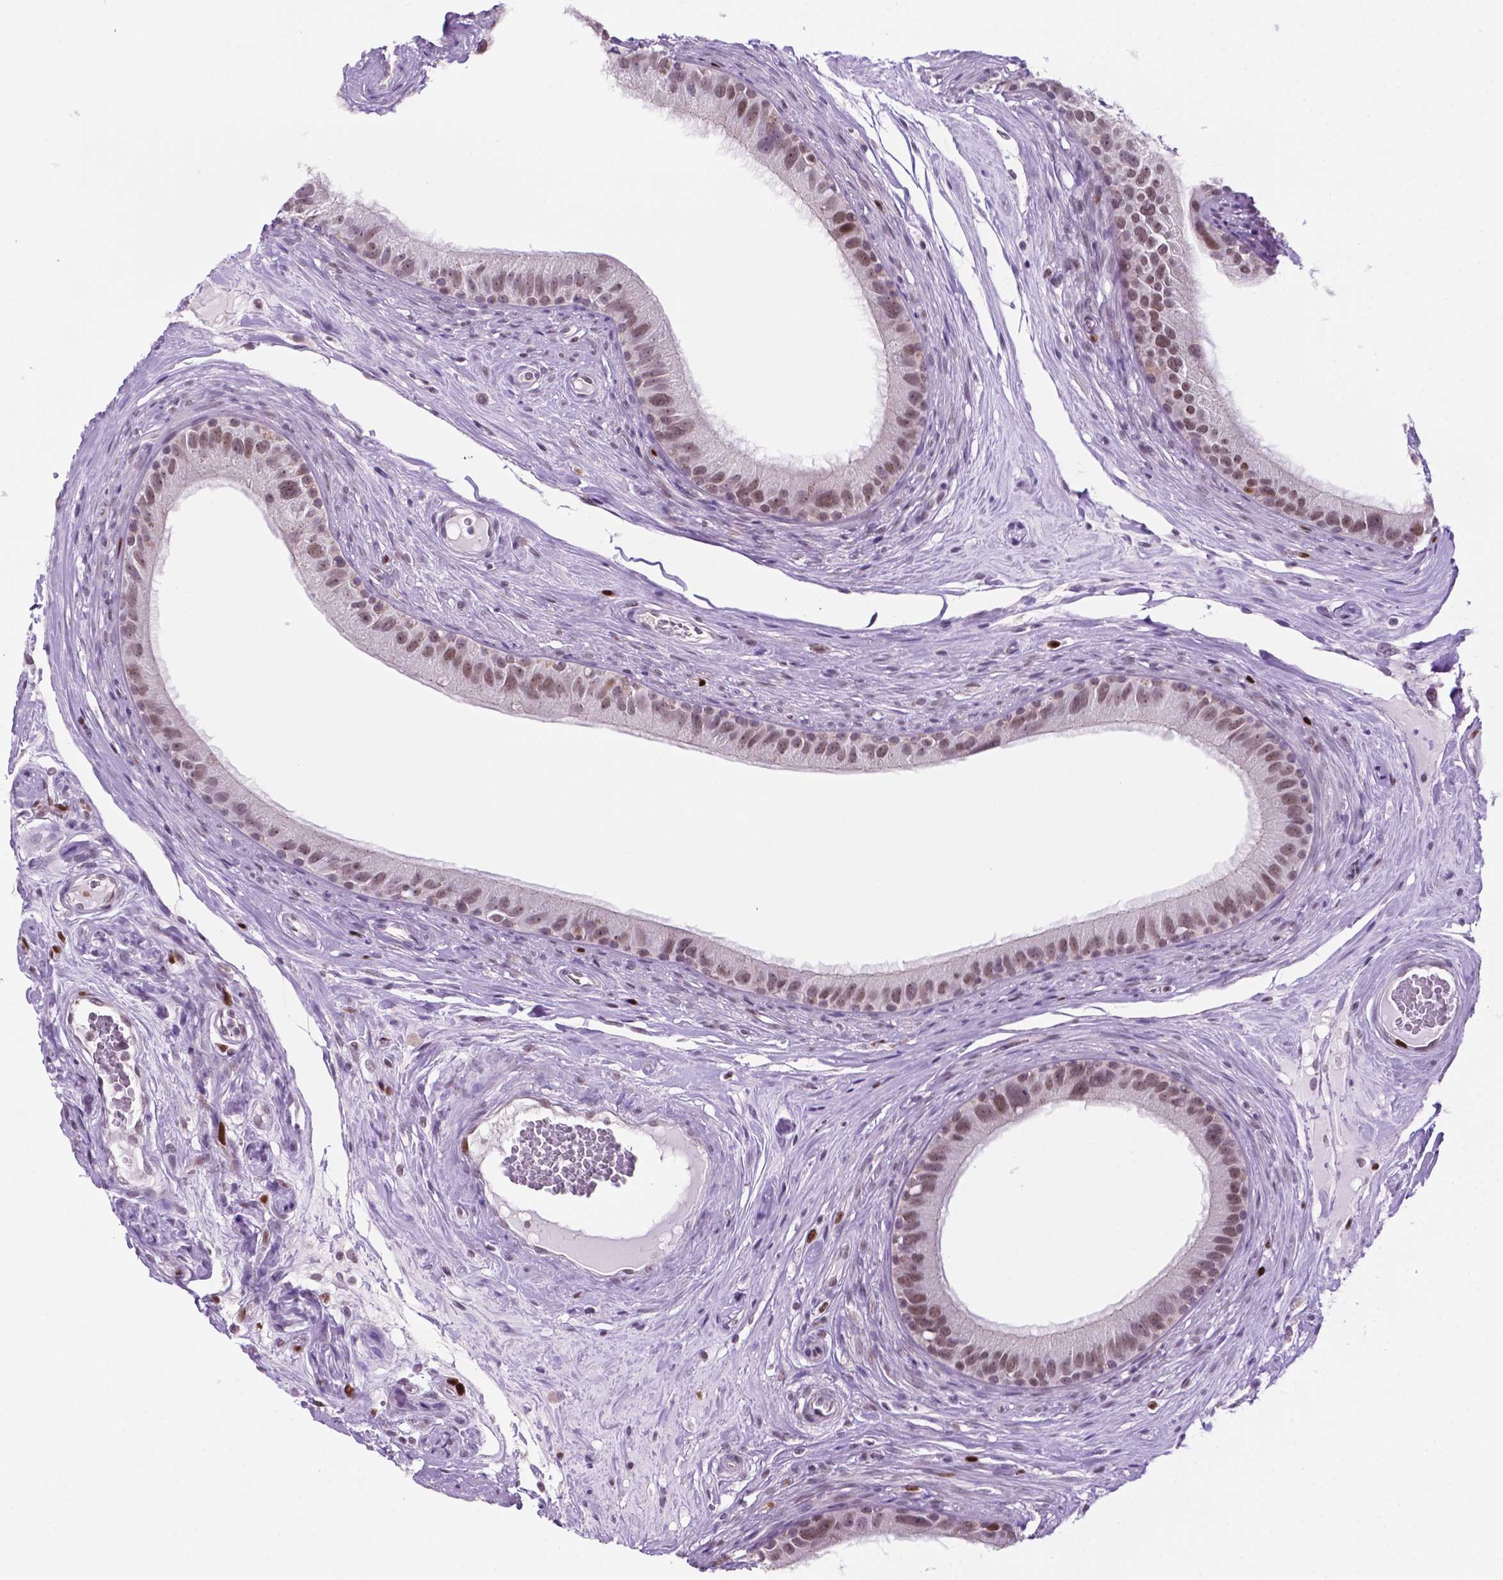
{"staining": {"intensity": "weak", "quantity": ">75%", "location": "nuclear"}, "tissue": "epididymis", "cell_type": "Glandular cells", "image_type": "normal", "snomed": [{"axis": "morphology", "description": "Normal tissue, NOS"}, {"axis": "topography", "description": "Epididymis"}], "caption": "IHC photomicrograph of normal epididymis stained for a protein (brown), which reveals low levels of weak nuclear staining in approximately >75% of glandular cells.", "gene": "NCAPH2", "patient": {"sex": "male", "age": 59}}